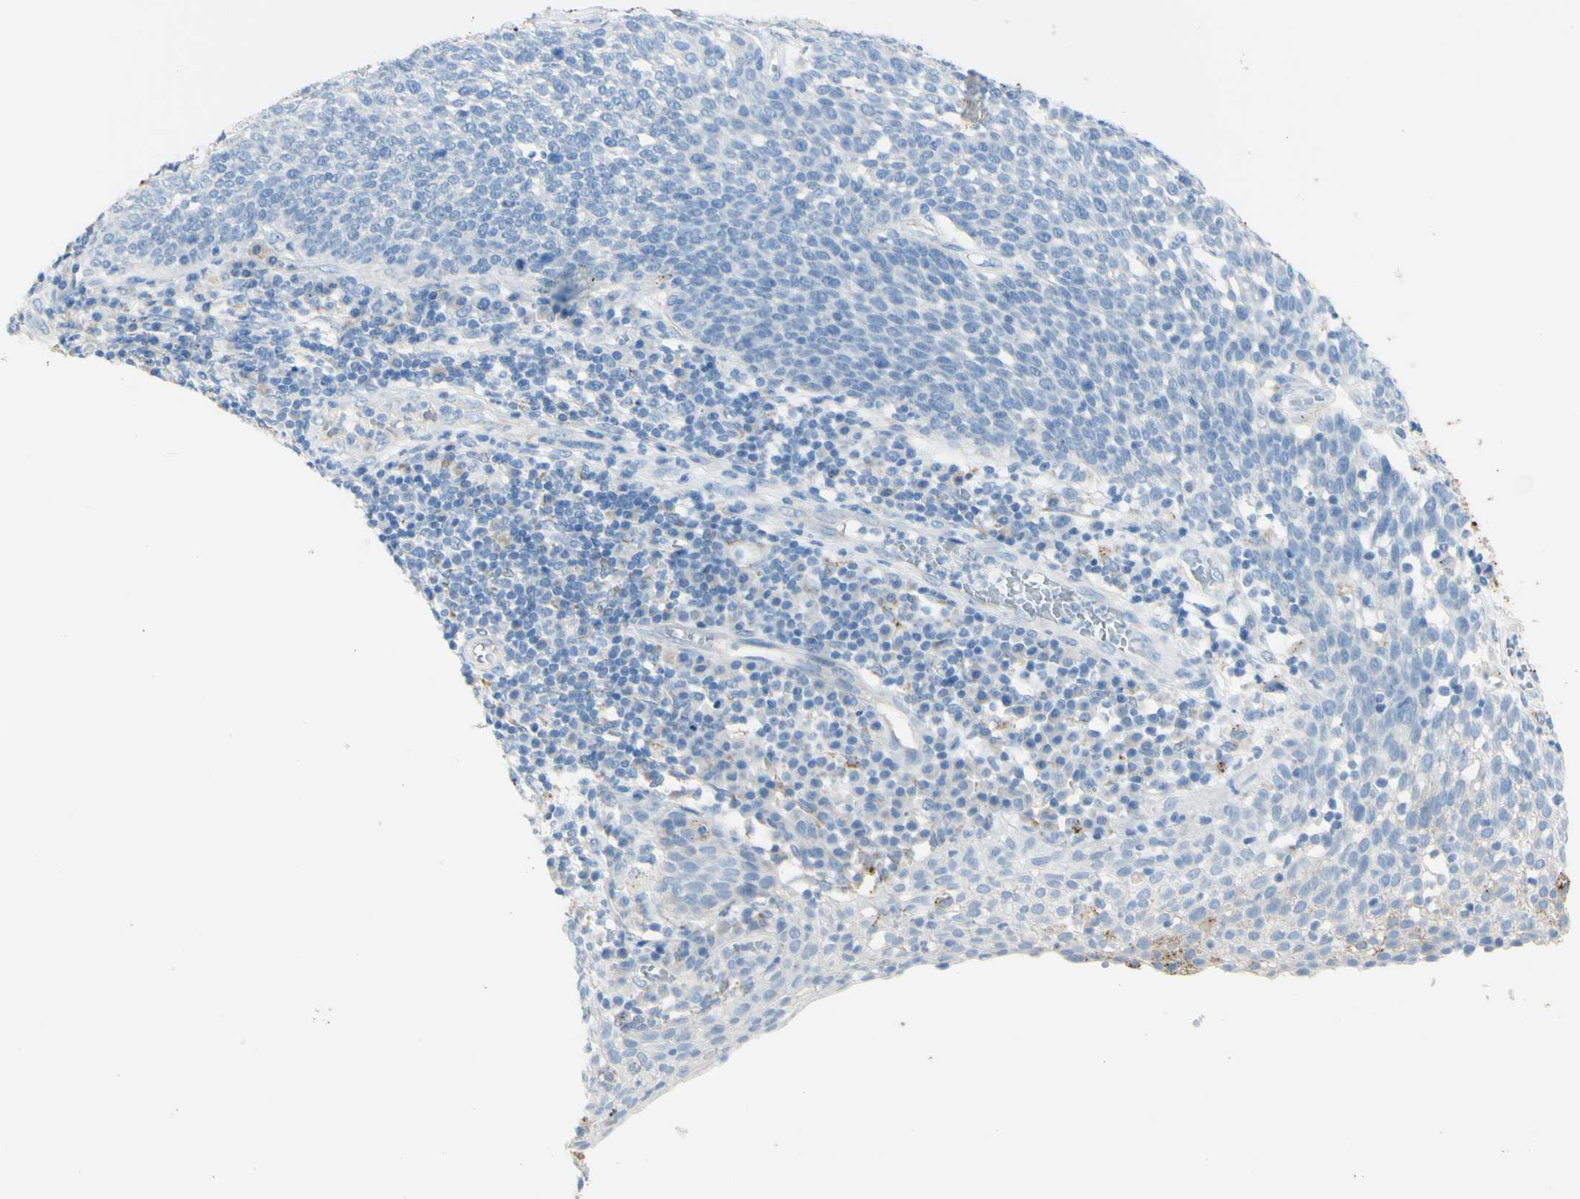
{"staining": {"intensity": "weak", "quantity": "<25%", "location": "cytoplasmic/membranous"}, "tissue": "cervical cancer", "cell_type": "Tumor cells", "image_type": "cancer", "snomed": [{"axis": "morphology", "description": "Squamous cell carcinoma, NOS"}, {"axis": "topography", "description": "Cervix"}], "caption": "This is an immunohistochemistry (IHC) photomicrograph of squamous cell carcinoma (cervical). There is no positivity in tumor cells.", "gene": "TSPAN1", "patient": {"sex": "female", "age": 34}}